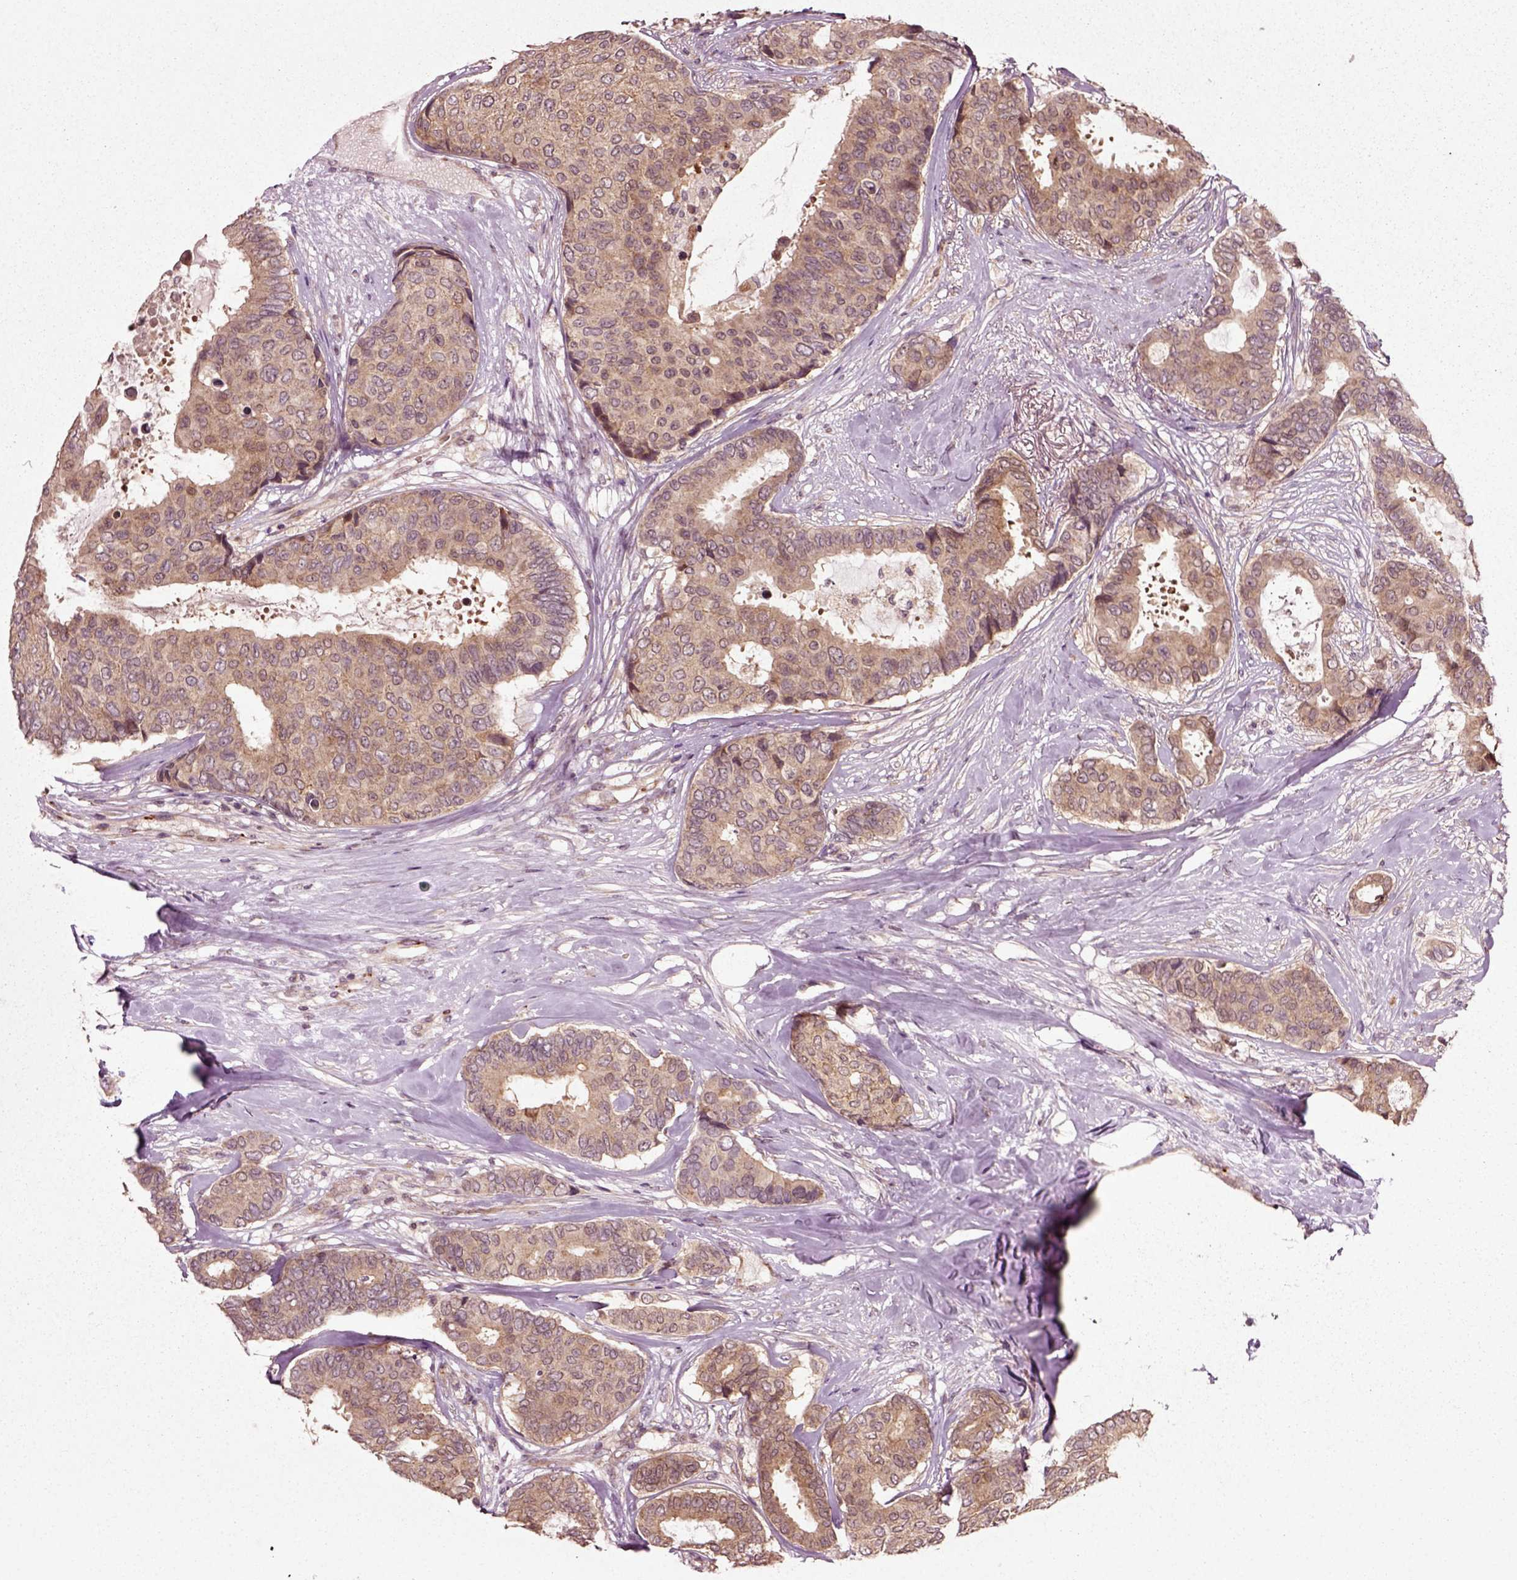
{"staining": {"intensity": "weak", "quantity": ">75%", "location": "cytoplasmic/membranous"}, "tissue": "breast cancer", "cell_type": "Tumor cells", "image_type": "cancer", "snomed": [{"axis": "morphology", "description": "Duct carcinoma"}, {"axis": "topography", "description": "Breast"}], "caption": "Intraductal carcinoma (breast) stained with DAB (3,3'-diaminobenzidine) immunohistochemistry (IHC) displays low levels of weak cytoplasmic/membranous positivity in approximately >75% of tumor cells.", "gene": "PLCD3", "patient": {"sex": "female", "age": 75}}